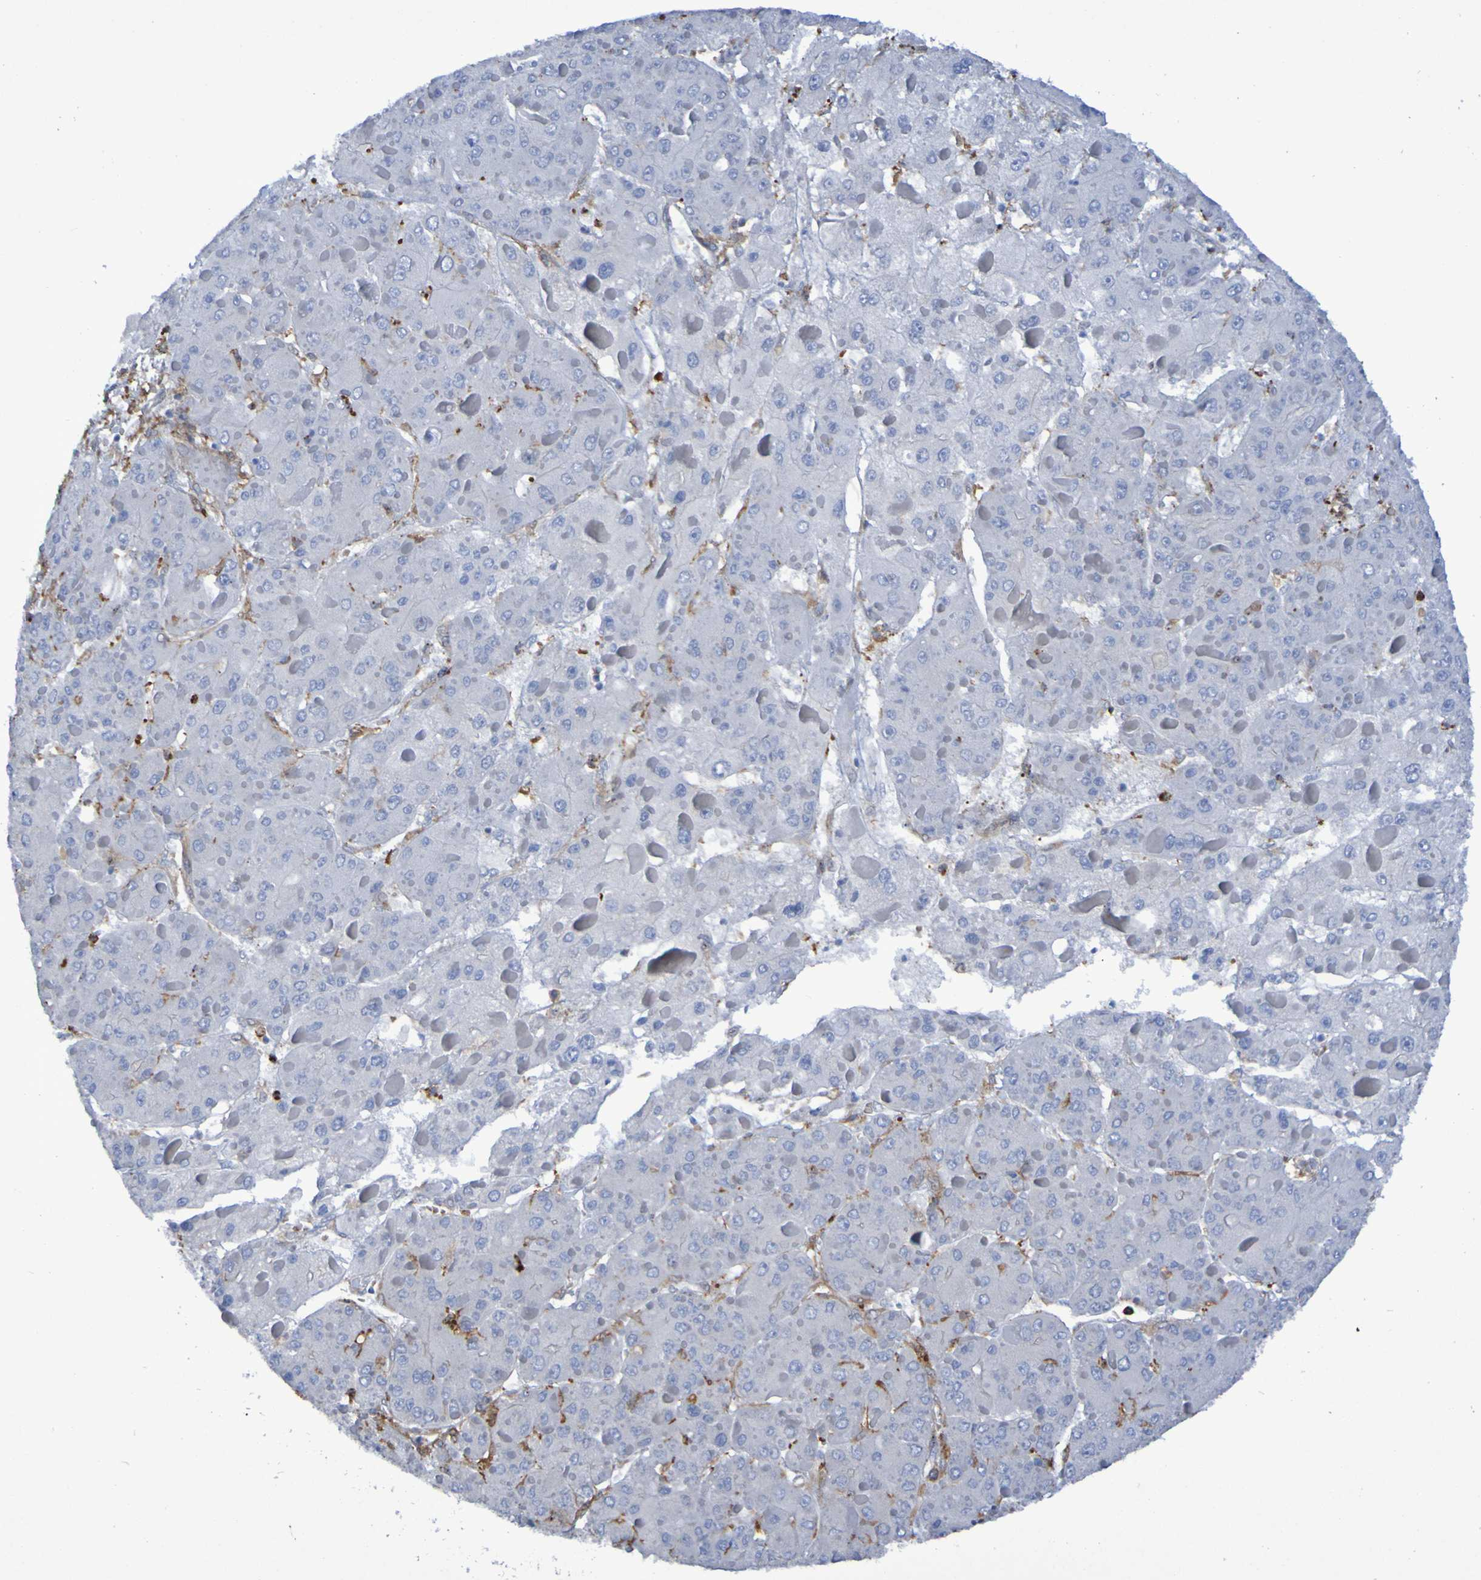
{"staining": {"intensity": "negative", "quantity": "none", "location": "none"}, "tissue": "liver cancer", "cell_type": "Tumor cells", "image_type": "cancer", "snomed": [{"axis": "morphology", "description": "Carcinoma, Hepatocellular, NOS"}, {"axis": "topography", "description": "Liver"}], "caption": "High magnification brightfield microscopy of liver hepatocellular carcinoma stained with DAB (3,3'-diaminobenzidine) (brown) and counterstained with hematoxylin (blue): tumor cells show no significant staining. (Immunohistochemistry (ihc), brightfield microscopy, high magnification).", "gene": "SCRG1", "patient": {"sex": "female", "age": 73}}